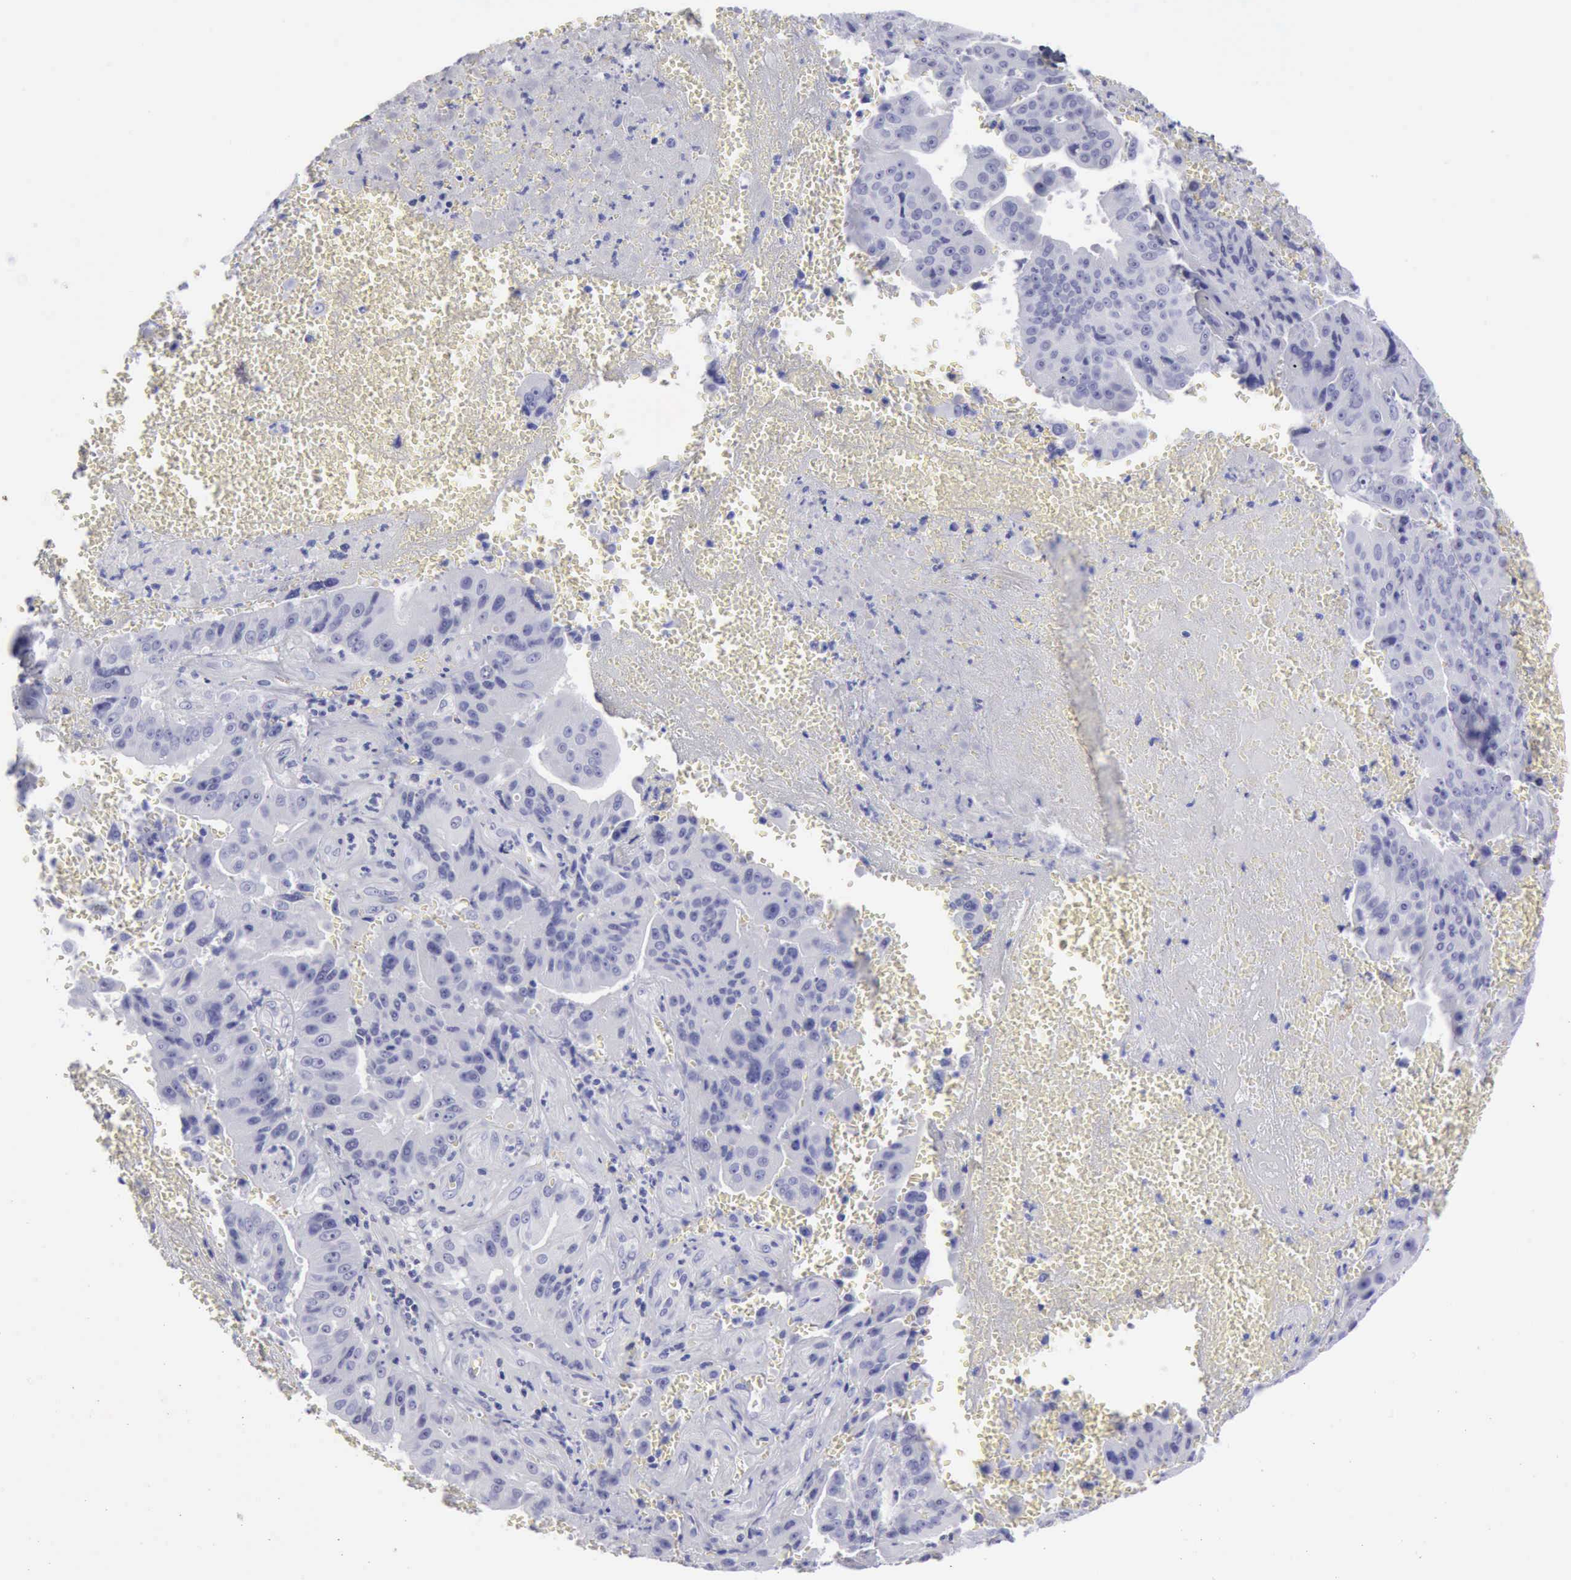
{"staining": {"intensity": "negative", "quantity": "none", "location": "none"}, "tissue": "liver cancer", "cell_type": "Tumor cells", "image_type": "cancer", "snomed": [{"axis": "morphology", "description": "Cholangiocarcinoma"}, {"axis": "topography", "description": "Liver"}], "caption": "Immunohistochemical staining of liver cancer (cholangiocarcinoma) exhibits no significant positivity in tumor cells.", "gene": "NCAM1", "patient": {"sex": "female", "age": 79}}